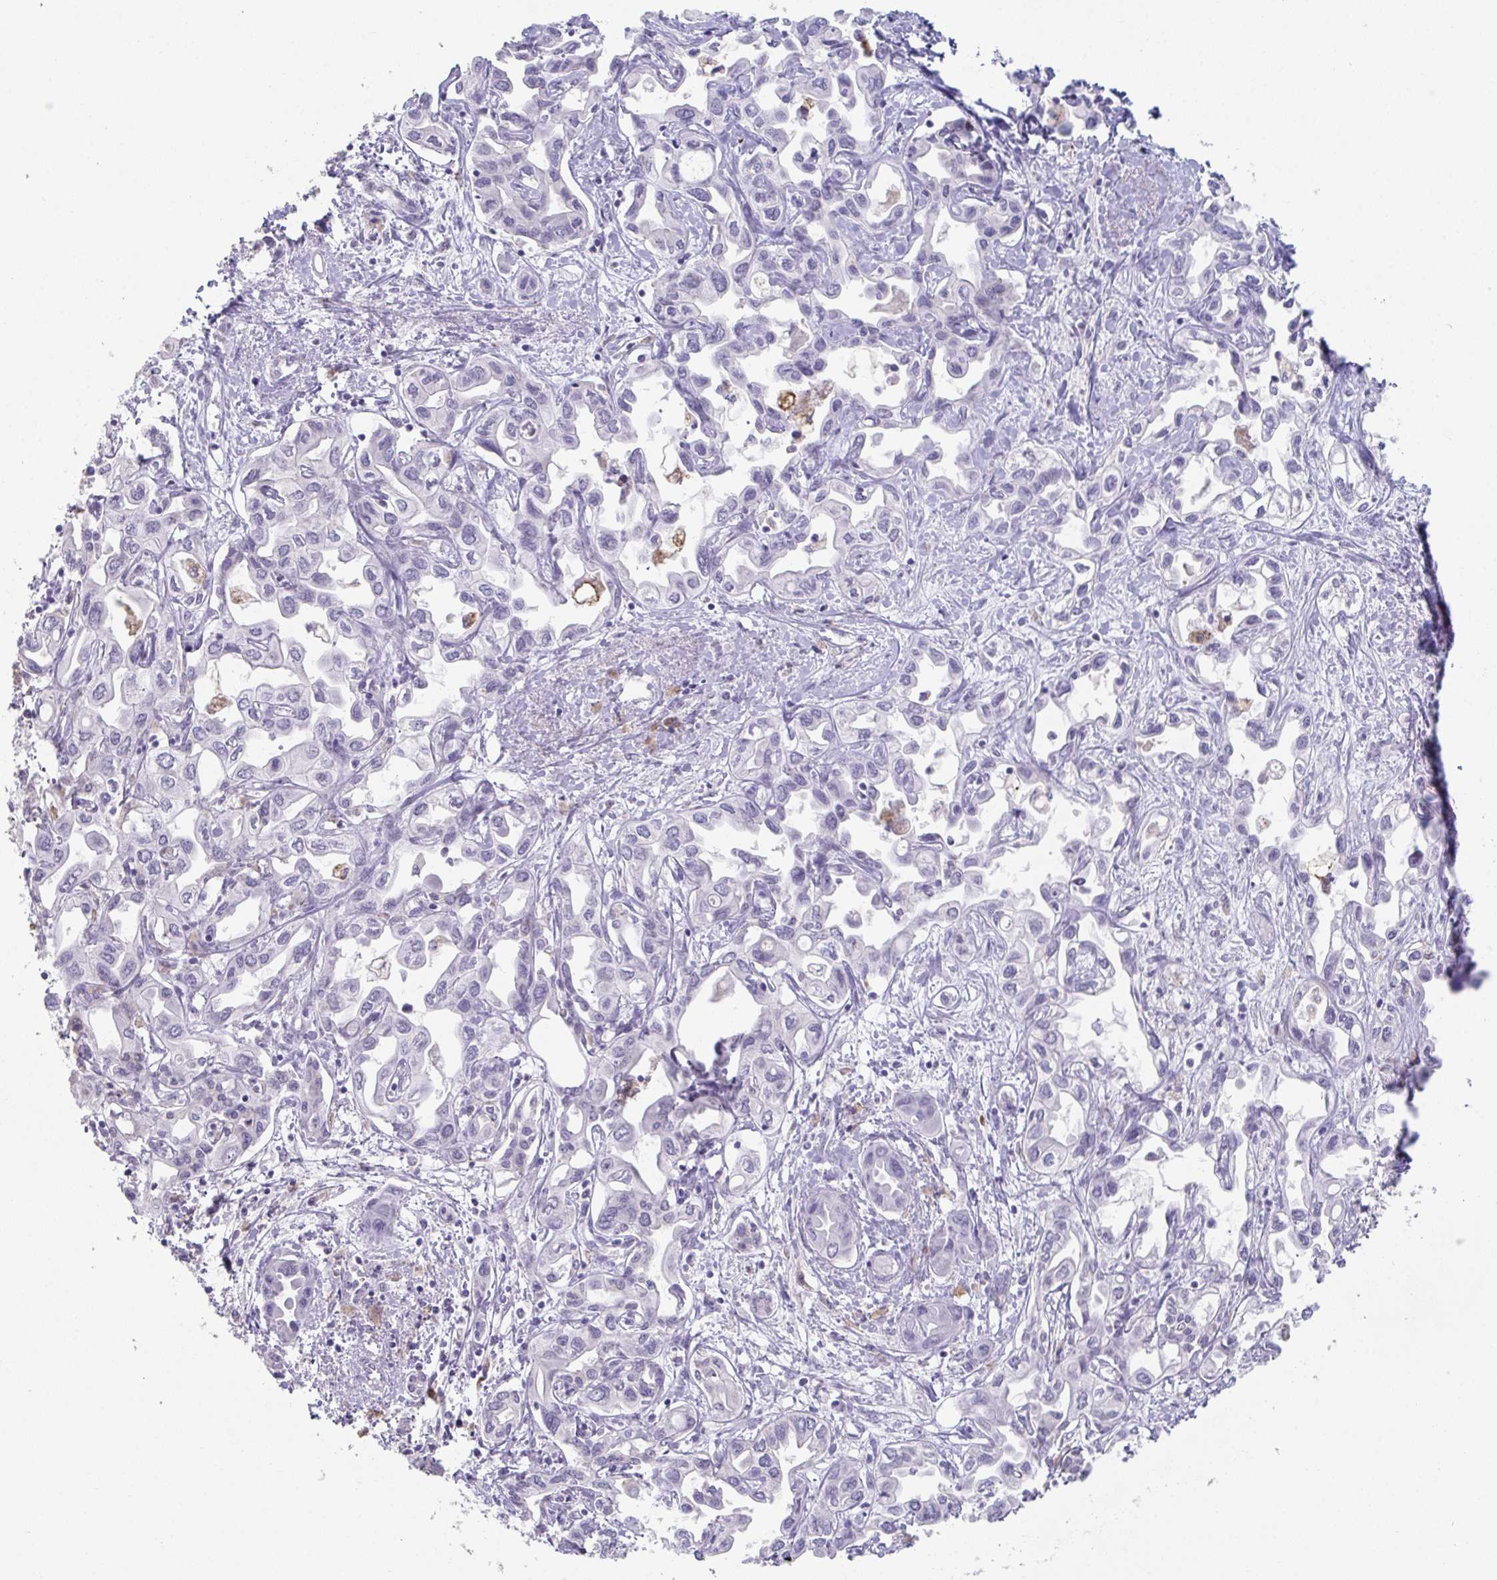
{"staining": {"intensity": "negative", "quantity": "none", "location": "none"}, "tissue": "liver cancer", "cell_type": "Tumor cells", "image_type": "cancer", "snomed": [{"axis": "morphology", "description": "Cholangiocarcinoma"}, {"axis": "topography", "description": "Liver"}], "caption": "Liver cancer was stained to show a protein in brown. There is no significant expression in tumor cells. (Brightfield microscopy of DAB IHC at high magnification).", "gene": "ADAM21", "patient": {"sex": "female", "age": 64}}